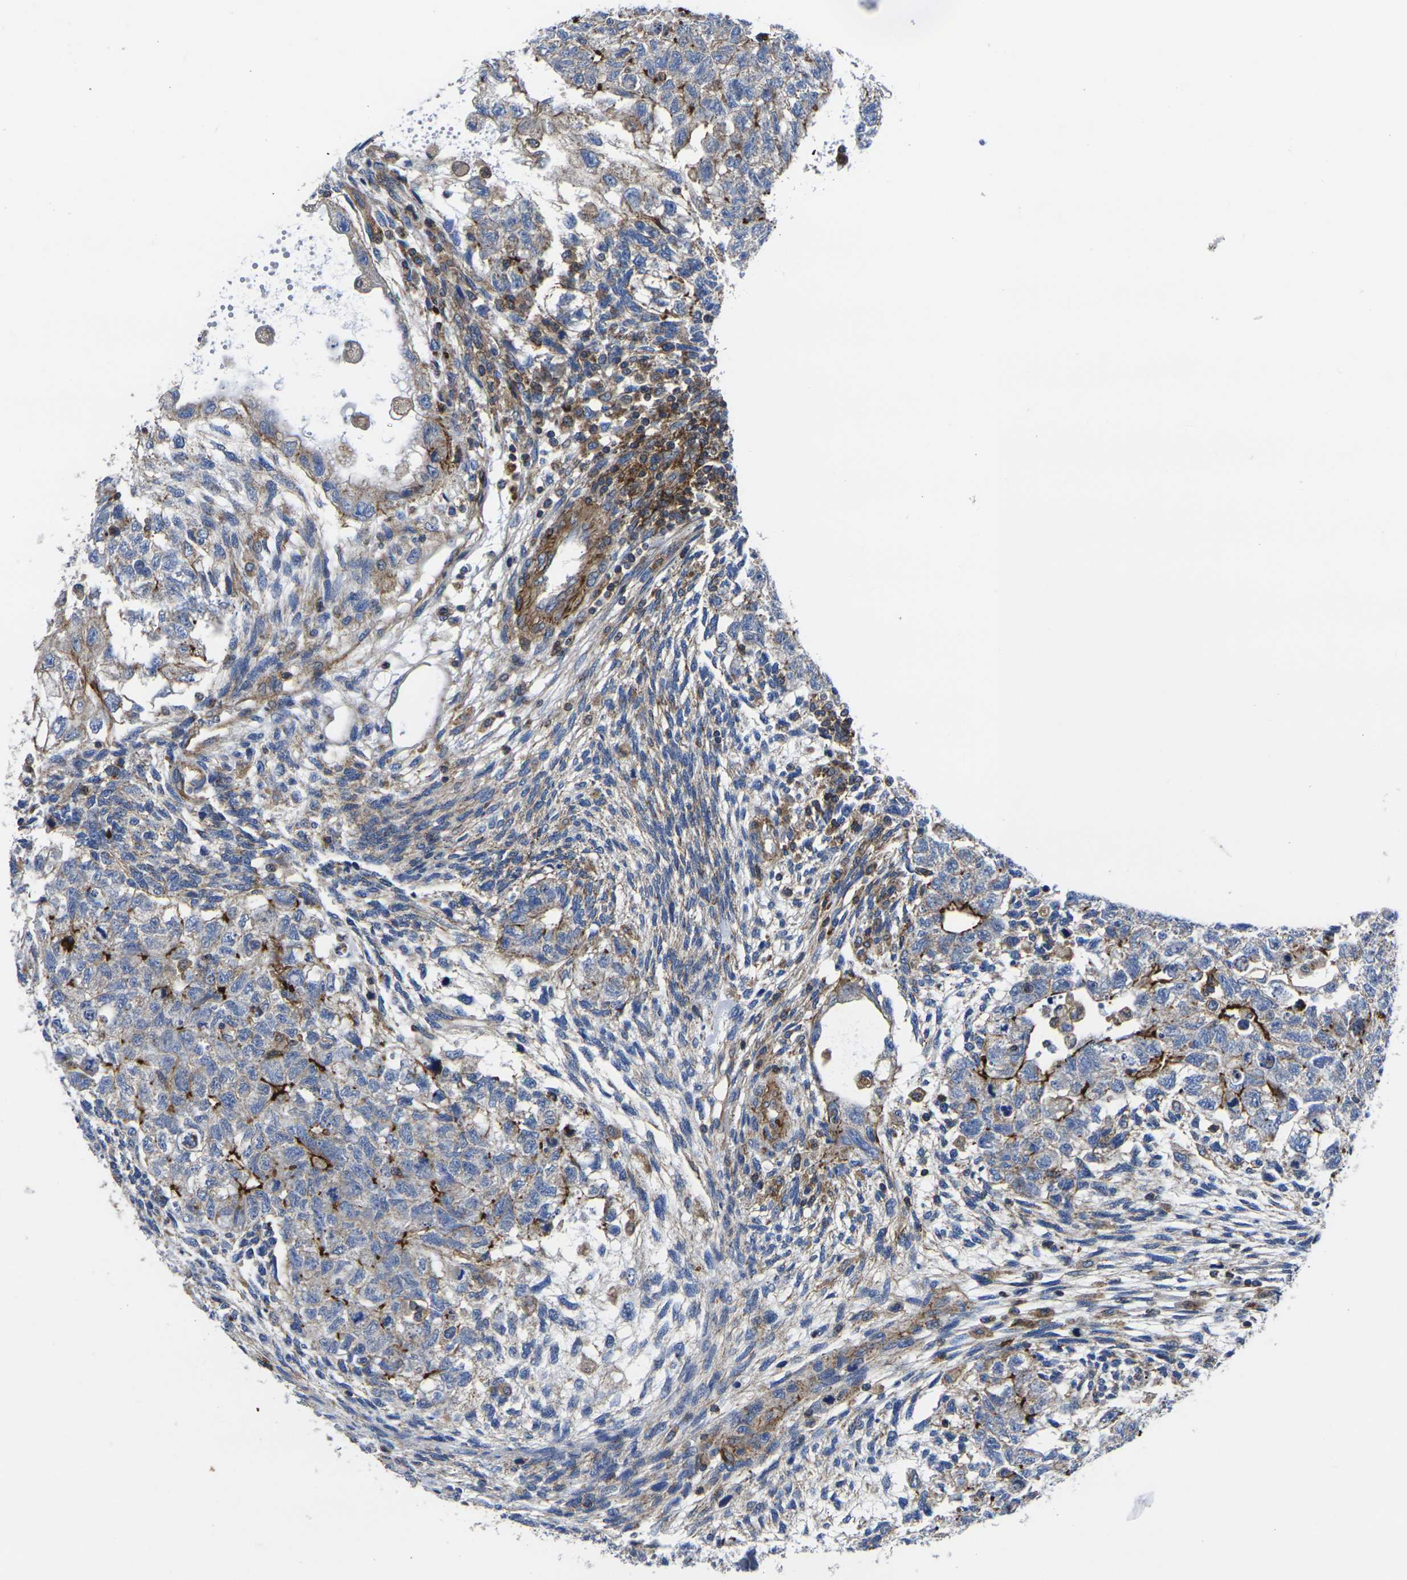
{"staining": {"intensity": "strong", "quantity": "<25%", "location": "cytoplasmic/membranous"}, "tissue": "testis cancer", "cell_type": "Tumor cells", "image_type": "cancer", "snomed": [{"axis": "morphology", "description": "Normal tissue, NOS"}, {"axis": "morphology", "description": "Carcinoma, Embryonal, NOS"}, {"axis": "topography", "description": "Testis"}], "caption": "A brown stain highlights strong cytoplasmic/membranous expression of a protein in human testis cancer tumor cells.", "gene": "GPR4", "patient": {"sex": "male", "age": 36}}